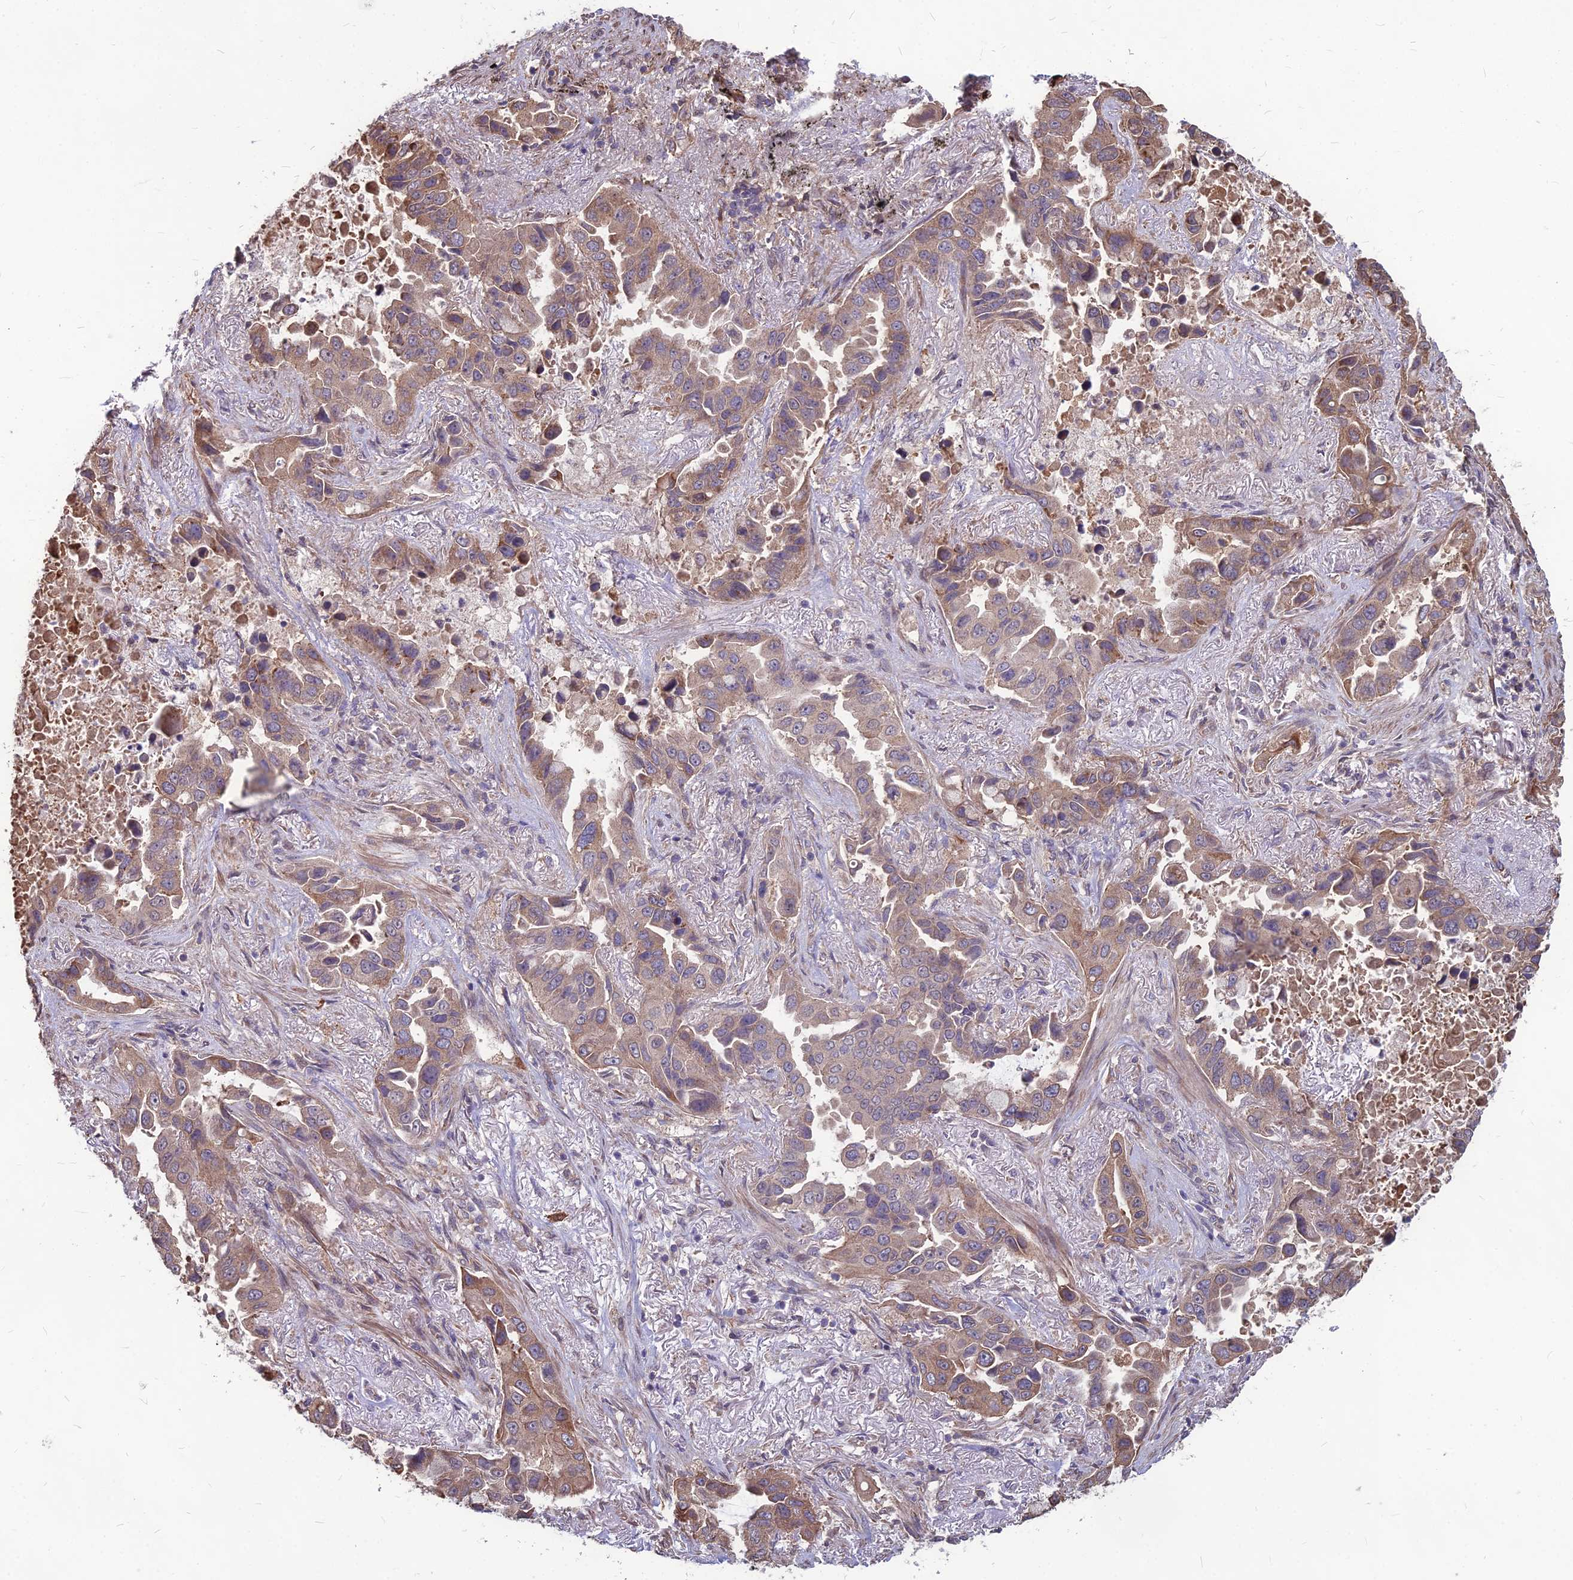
{"staining": {"intensity": "moderate", "quantity": "25%-75%", "location": "cytoplasmic/membranous"}, "tissue": "lung cancer", "cell_type": "Tumor cells", "image_type": "cancer", "snomed": [{"axis": "morphology", "description": "Adenocarcinoma, NOS"}, {"axis": "topography", "description": "Lung"}], "caption": "Immunohistochemistry (DAB) staining of human lung cancer displays moderate cytoplasmic/membranous protein staining in about 25%-75% of tumor cells.", "gene": "LSM6", "patient": {"sex": "male", "age": 64}}